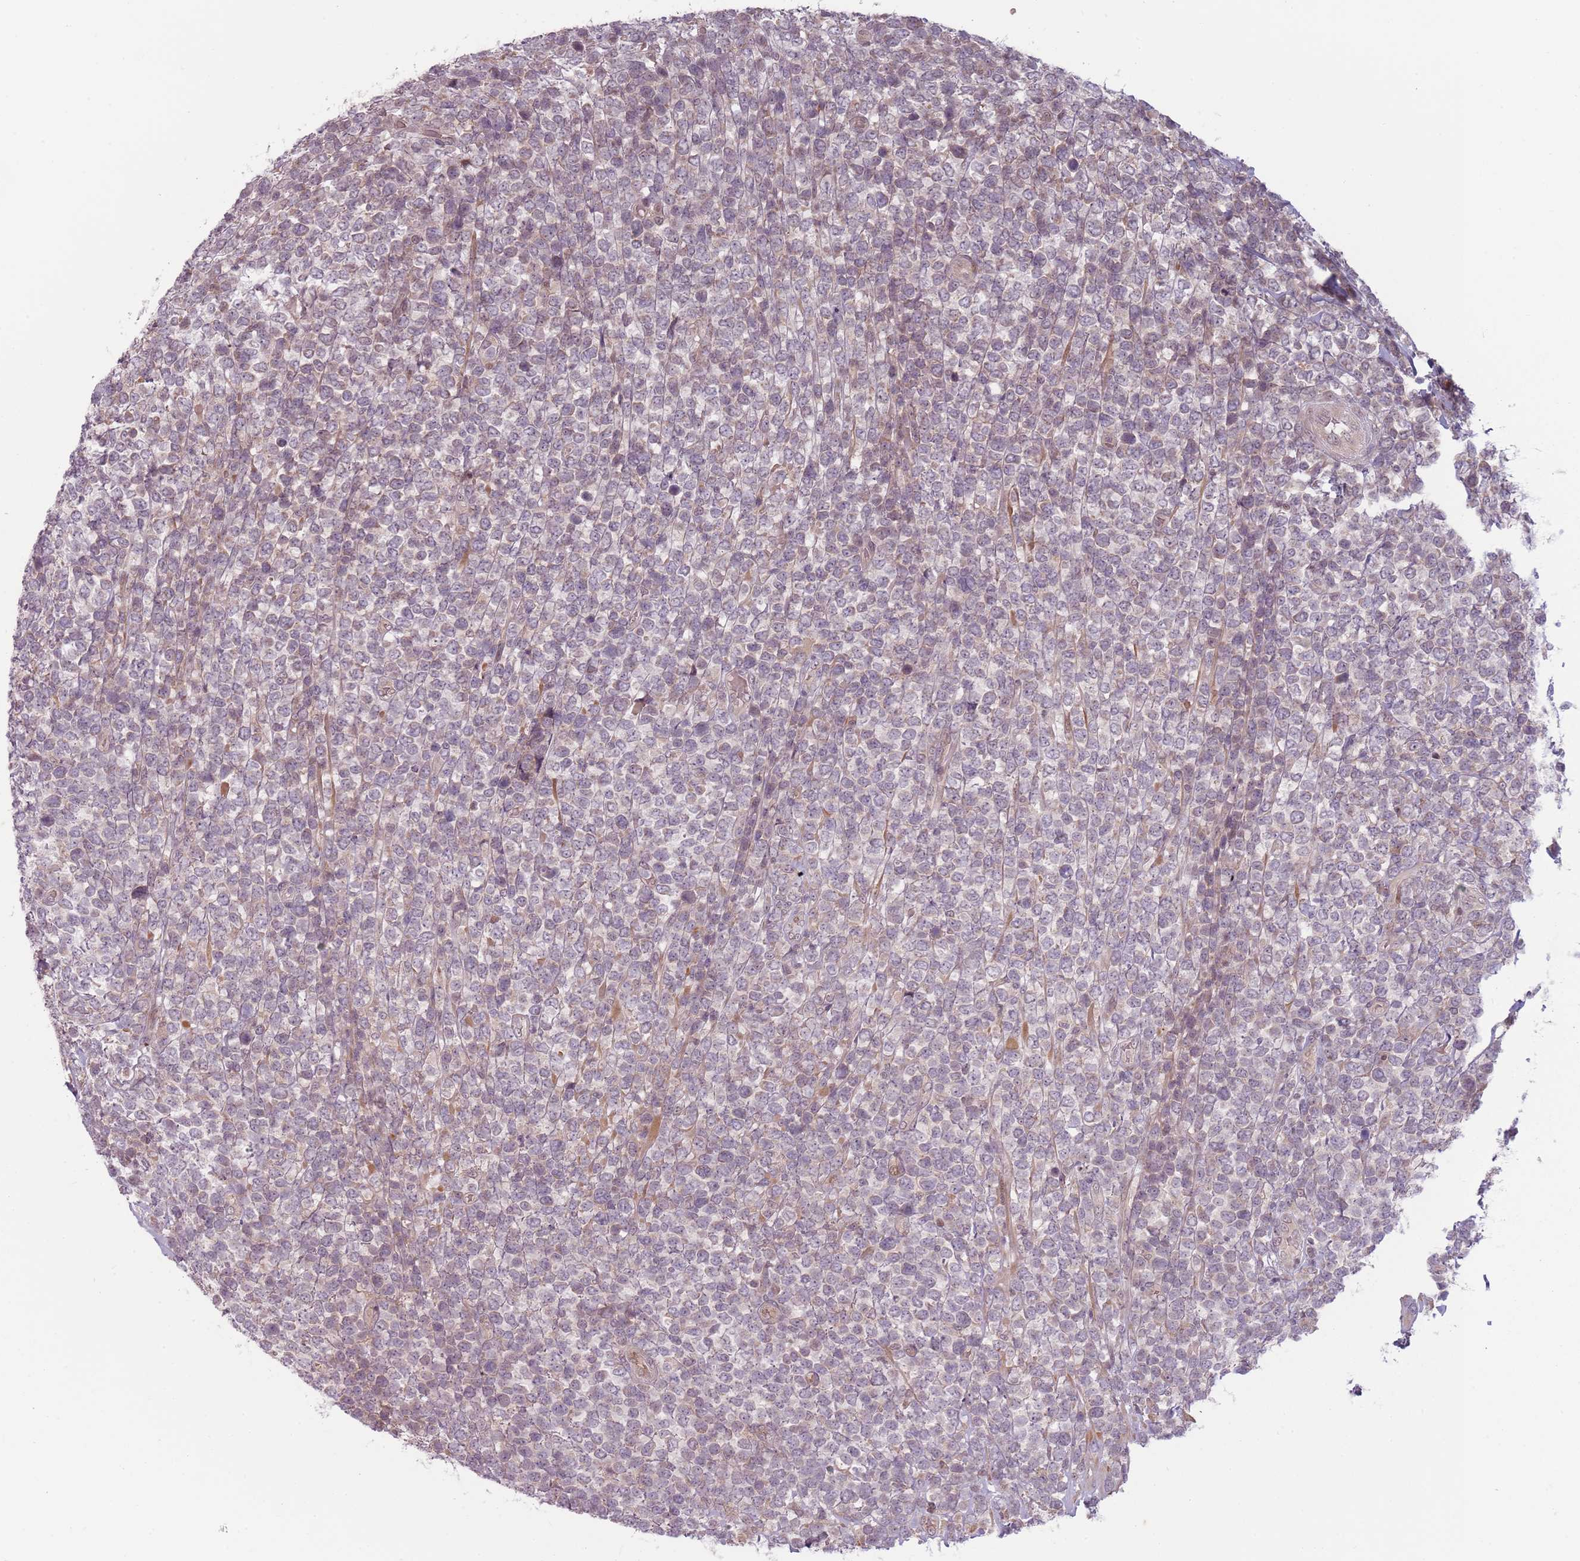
{"staining": {"intensity": "negative", "quantity": "none", "location": "none"}, "tissue": "lymphoma", "cell_type": "Tumor cells", "image_type": "cancer", "snomed": [{"axis": "morphology", "description": "Malignant lymphoma, non-Hodgkin's type, High grade"}, {"axis": "topography", "description": "Soft tissue"}], "caption": "This histopathology image is of high-grade malignant lymphoma, non-Hodgkin's type stained with immunohistochemistry (IHC) to label a protein in brown with the nuclei are counter-stained blue. There is no expression in tumor cells.", "gene": "ADGRG1", "patient": {"sex": "female", "age": 56}}